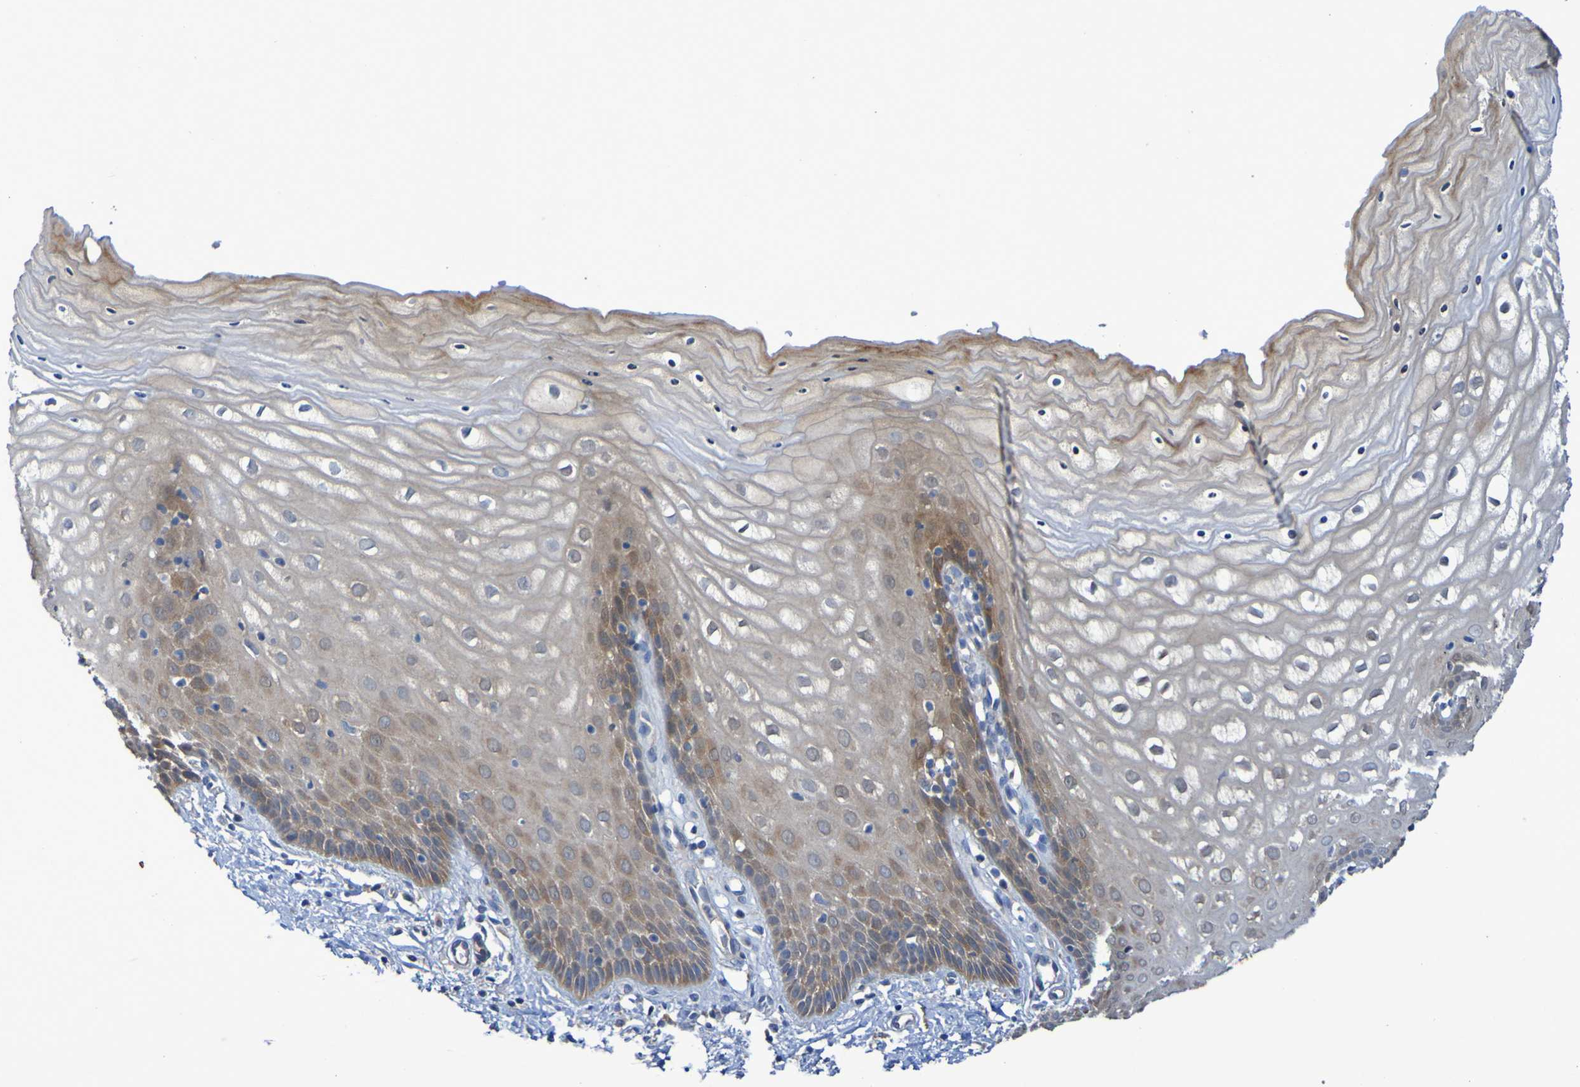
{"staining": {"intensity": "moderate", "quantity": "<25%", "location": "cytoplasmic/membranous"}, "tissue": "cervix", "cell_type": "Glandular cells", "image_type": "normal", "snomed": [{"axis": "morphology", "description": "Normal tissue, NOS"}, {"axis": "topography", "description": "Cervix"}], "caption": "An image of cervix stained for a protein shows moderate cytoplasmic/membranous brown staining in glandular cells.", "gene": "ARHGEF16", "patient": {"sex": "female", "age": 55}}